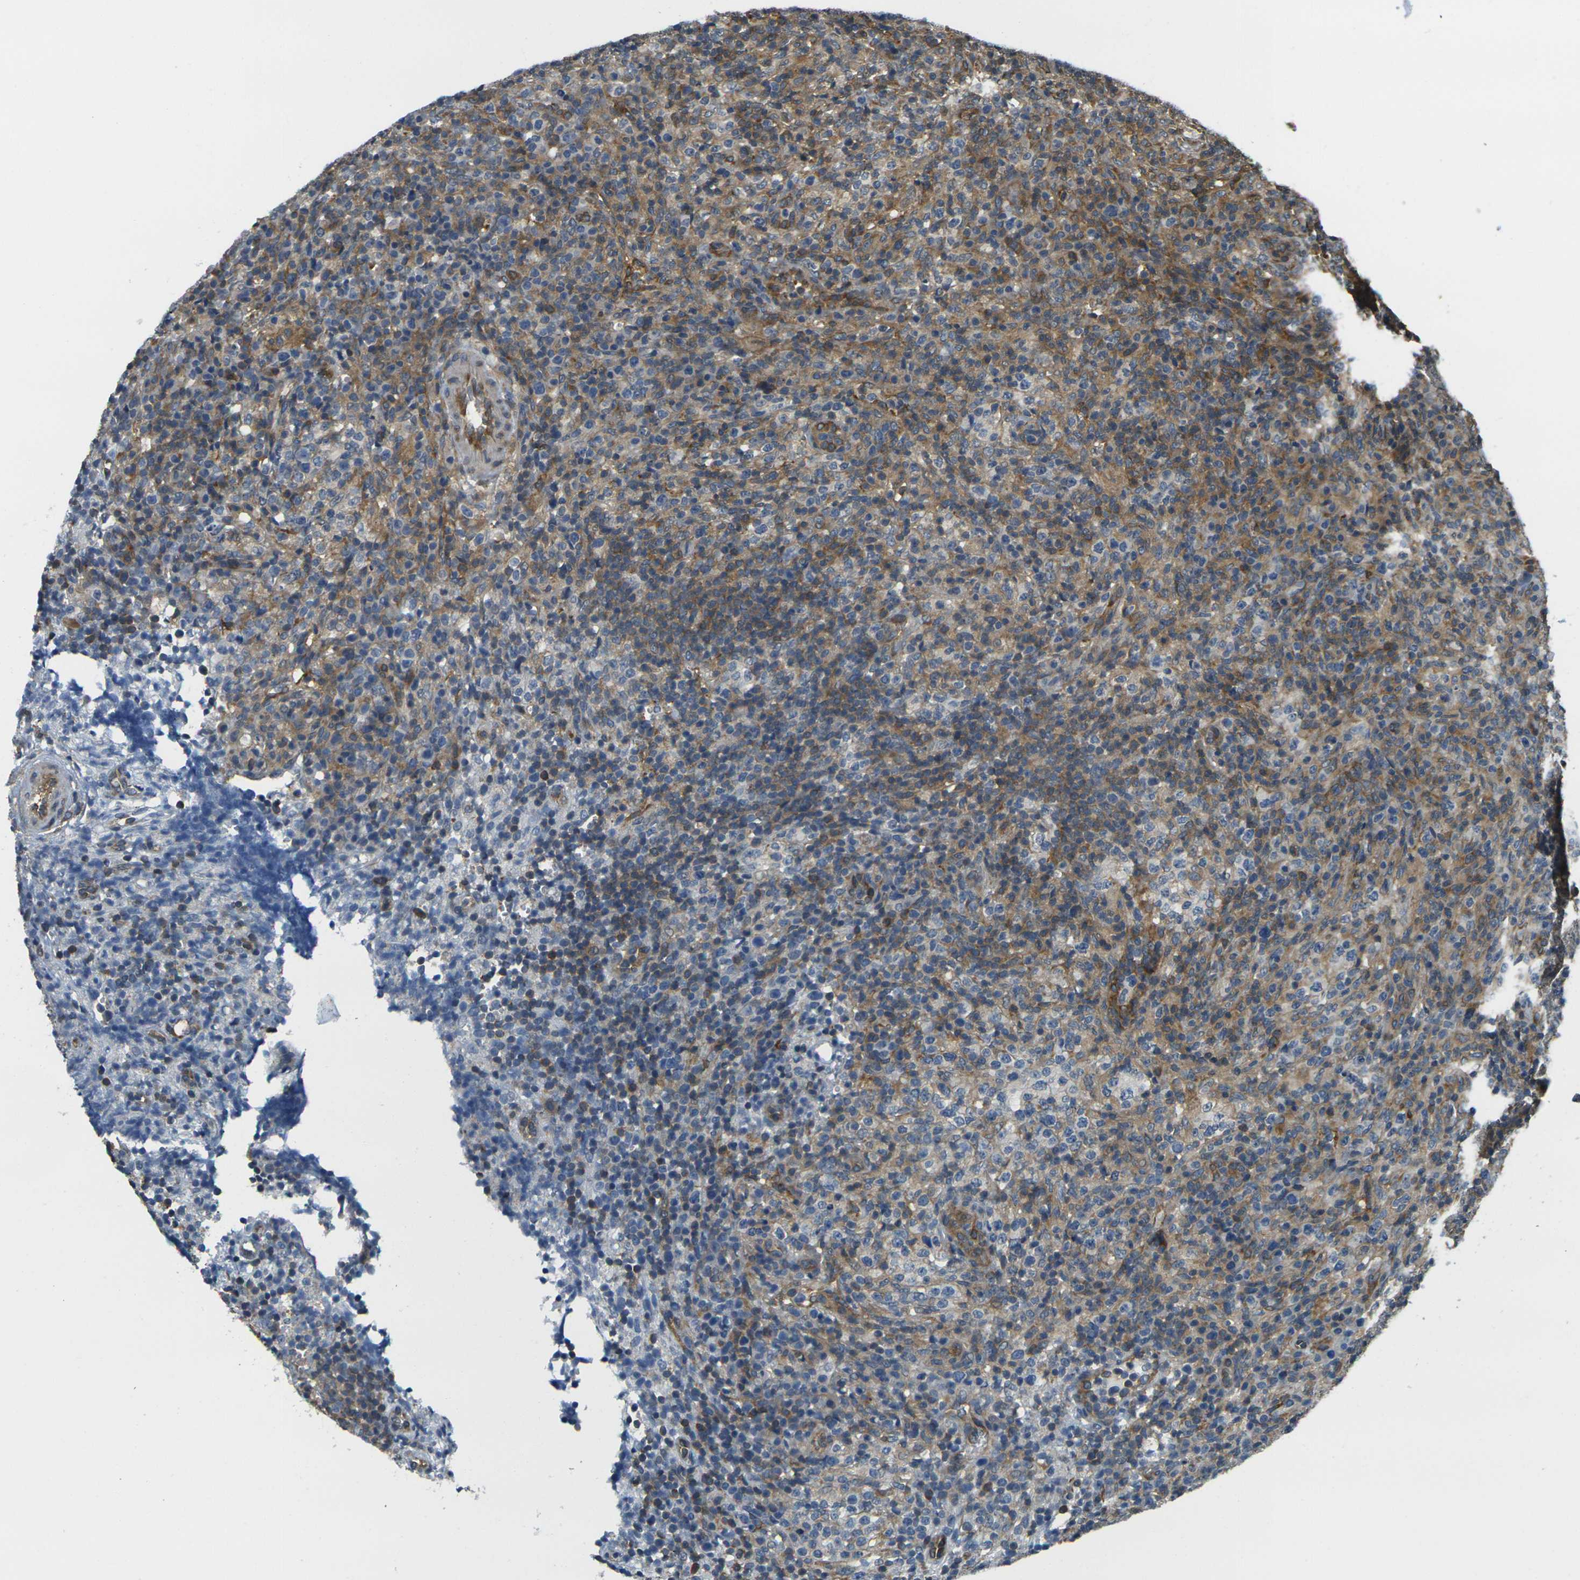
{"staining": {"intensity": "moderate", "quantity": "<25%", "location": "cytoplasmic/membranous"}, "tissue": "lymphoma", "cell_type": "Tumor cells", "image_type": "cancer", "snomed": [{"axis": "morphology", "description": "Malignant lymphoma, non-Hodgkin's type, High grade"}, {"axis": "topography", "description": "Lymph node"}], "caption": "Lymphoma stained with DAB immunohistochemistry (IHC) displays low levels of moderate cytoplasmic/membranous staining in approximately <25% of tumor cells.", "gene": "CAST", "patient": {"sex": "female", "age": 76}}